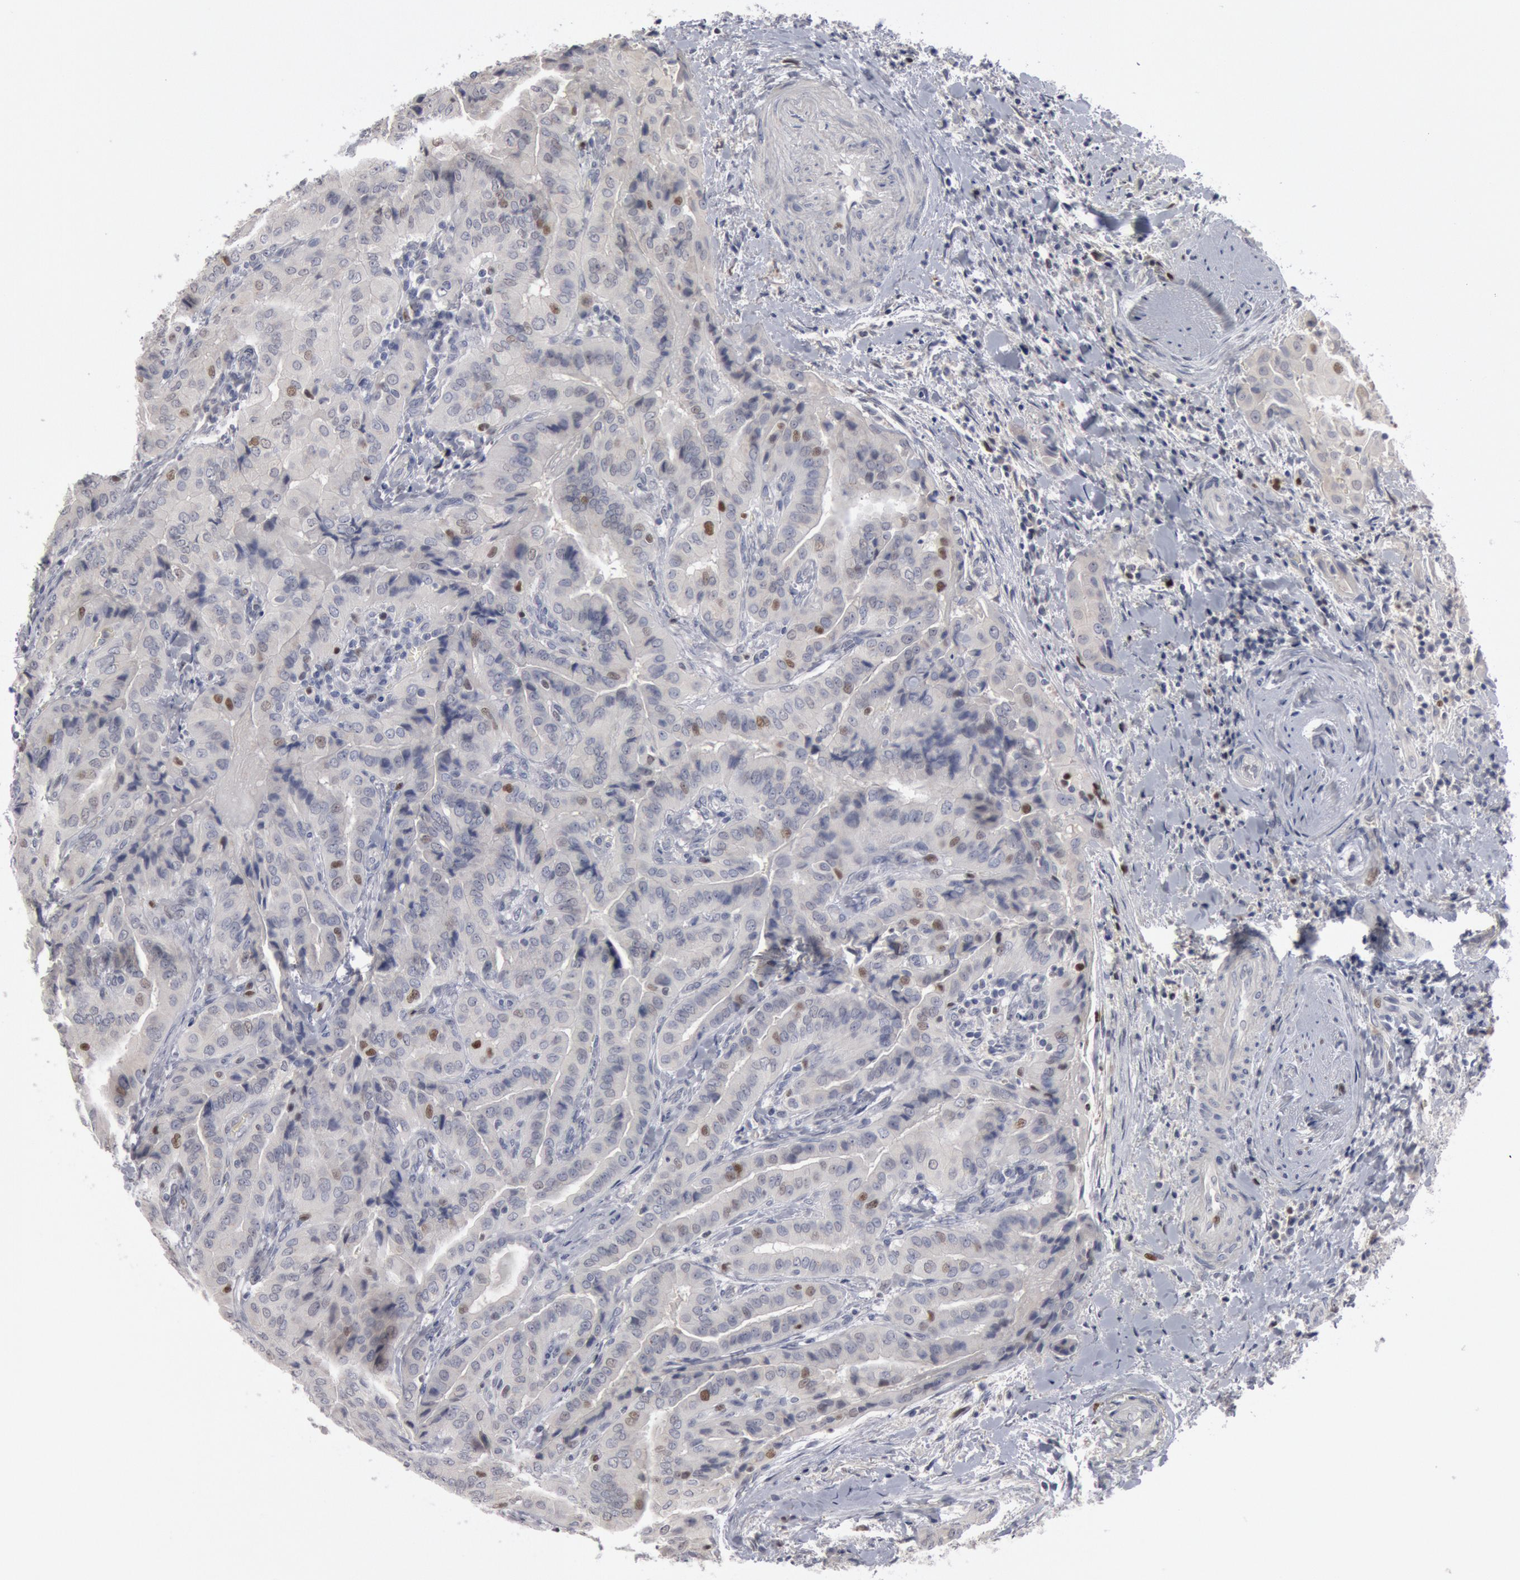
{"staining": {"intensity": "weak", "quantity": "<25%", "location": "nuclear"}, "tissue": "thyroid cancer", "cell_type": "Tumor cells", "image_type": "cancer", "snomed": [{"axis": "morphology", "description": "Papillary adenocarcinoma, NOS"}, {"axis": "topography", "description": "Thyroid gland"}], "caption": "An immunohistochemistry (IHC) photomicrograph of thyroid cancer is shown. There is no staining in tumor cells of thyroid cancer.", "gene": "WDHD1", "patient": {"sex": "female", "age": 71}}